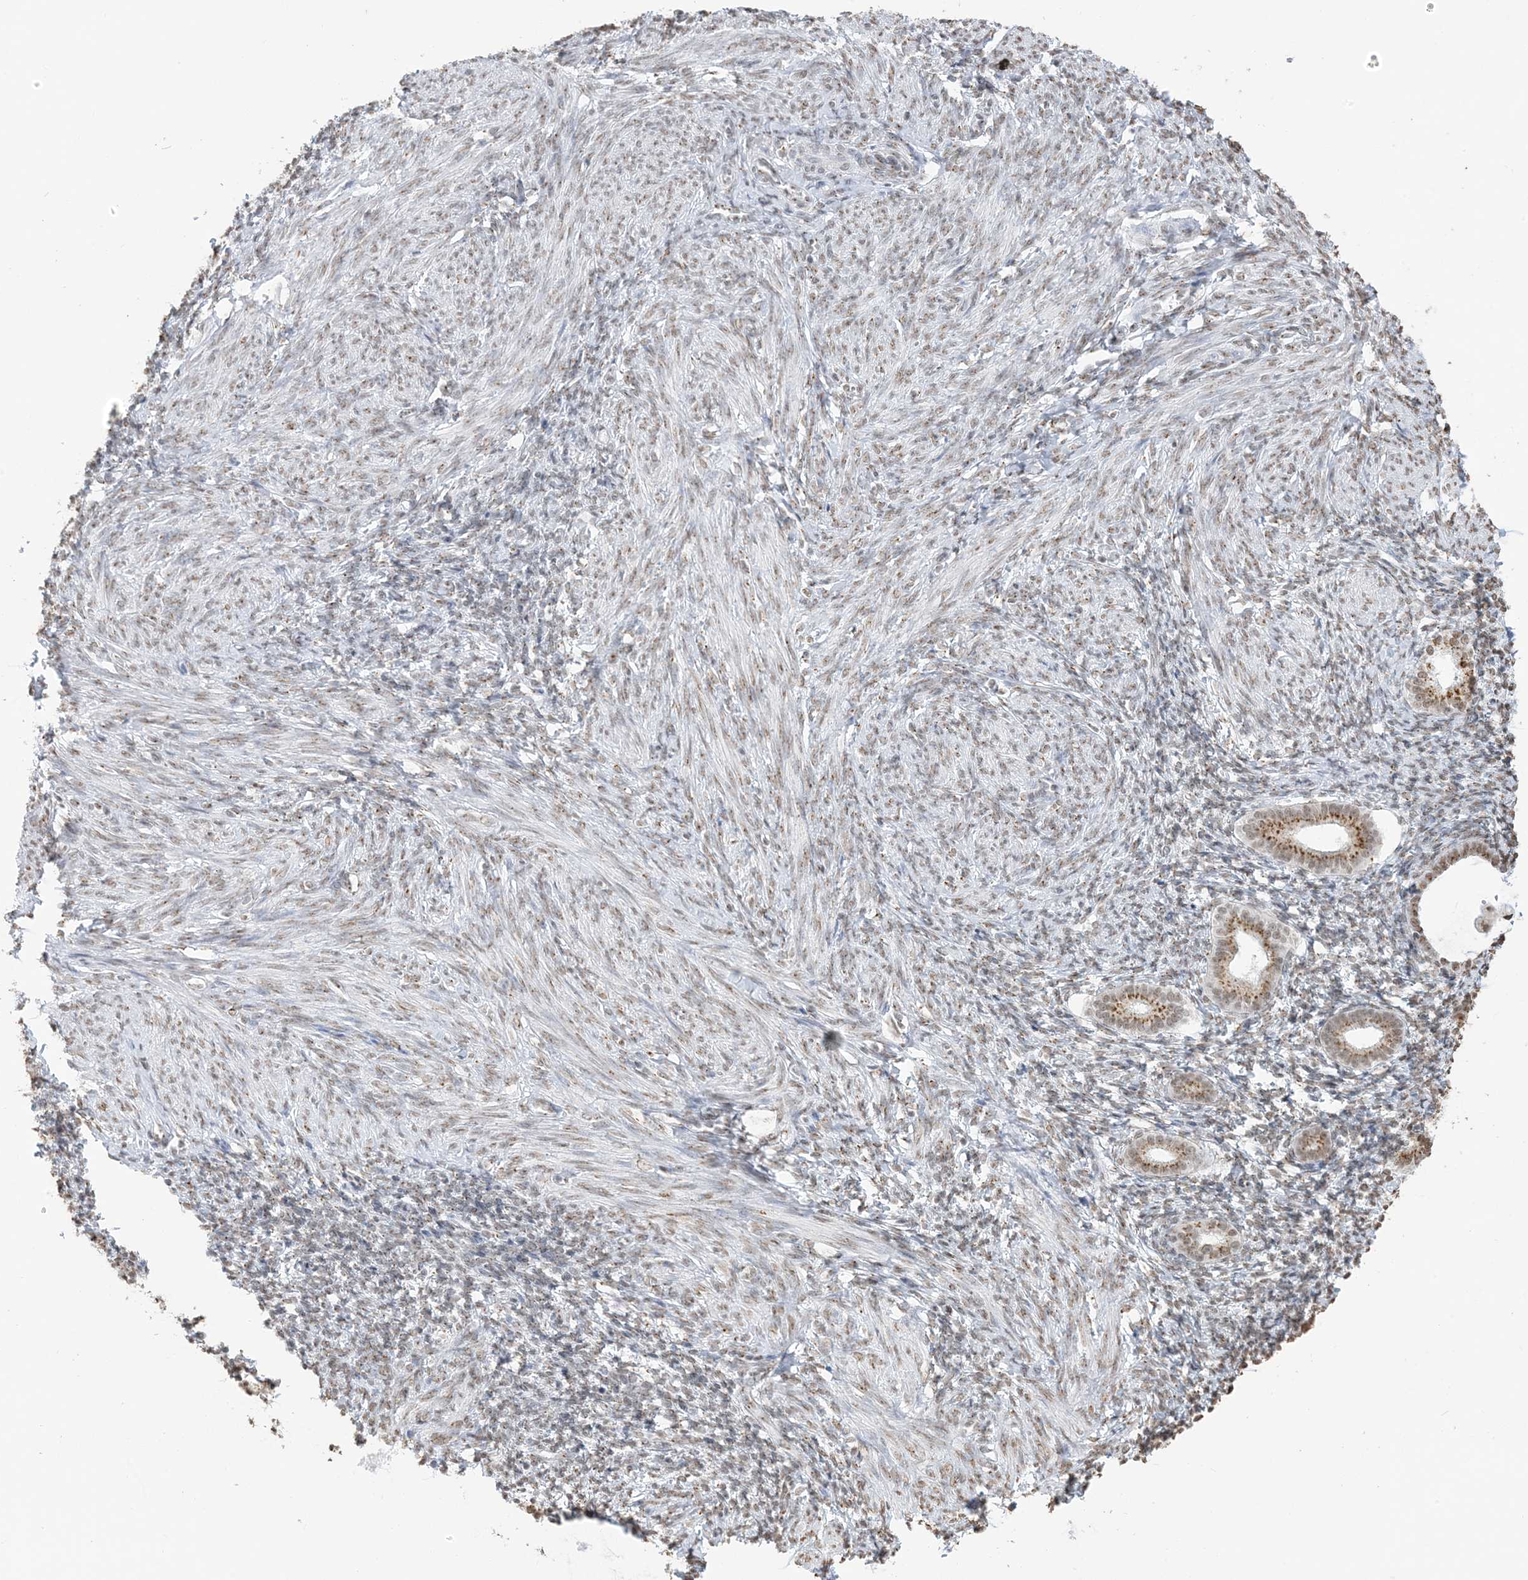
{"staining": {"intensity": "moderate", "quantity": "<25%", "location": "cytoplasmic/membranous,nuclear"}, "tissue": "endometrium", "cell_type": "Cells in endometrial stroma", "image_type": "normal", "snomed": [{"axis": "morphology", "description": "Normal tissue, NOS"}, {"axis": "topography", "description": "Endometrium"}], "caption": "Moderate cytoplasmic/membranous,nuclear expression is identified in approximately <25% of cells in endometrial stroma in unremarkable endometrium. The protein of interest is shown in brown color, while the nuclei are stained blue.", "gene": "GPR107", "patient": {"sex": "female", "age": 77}}